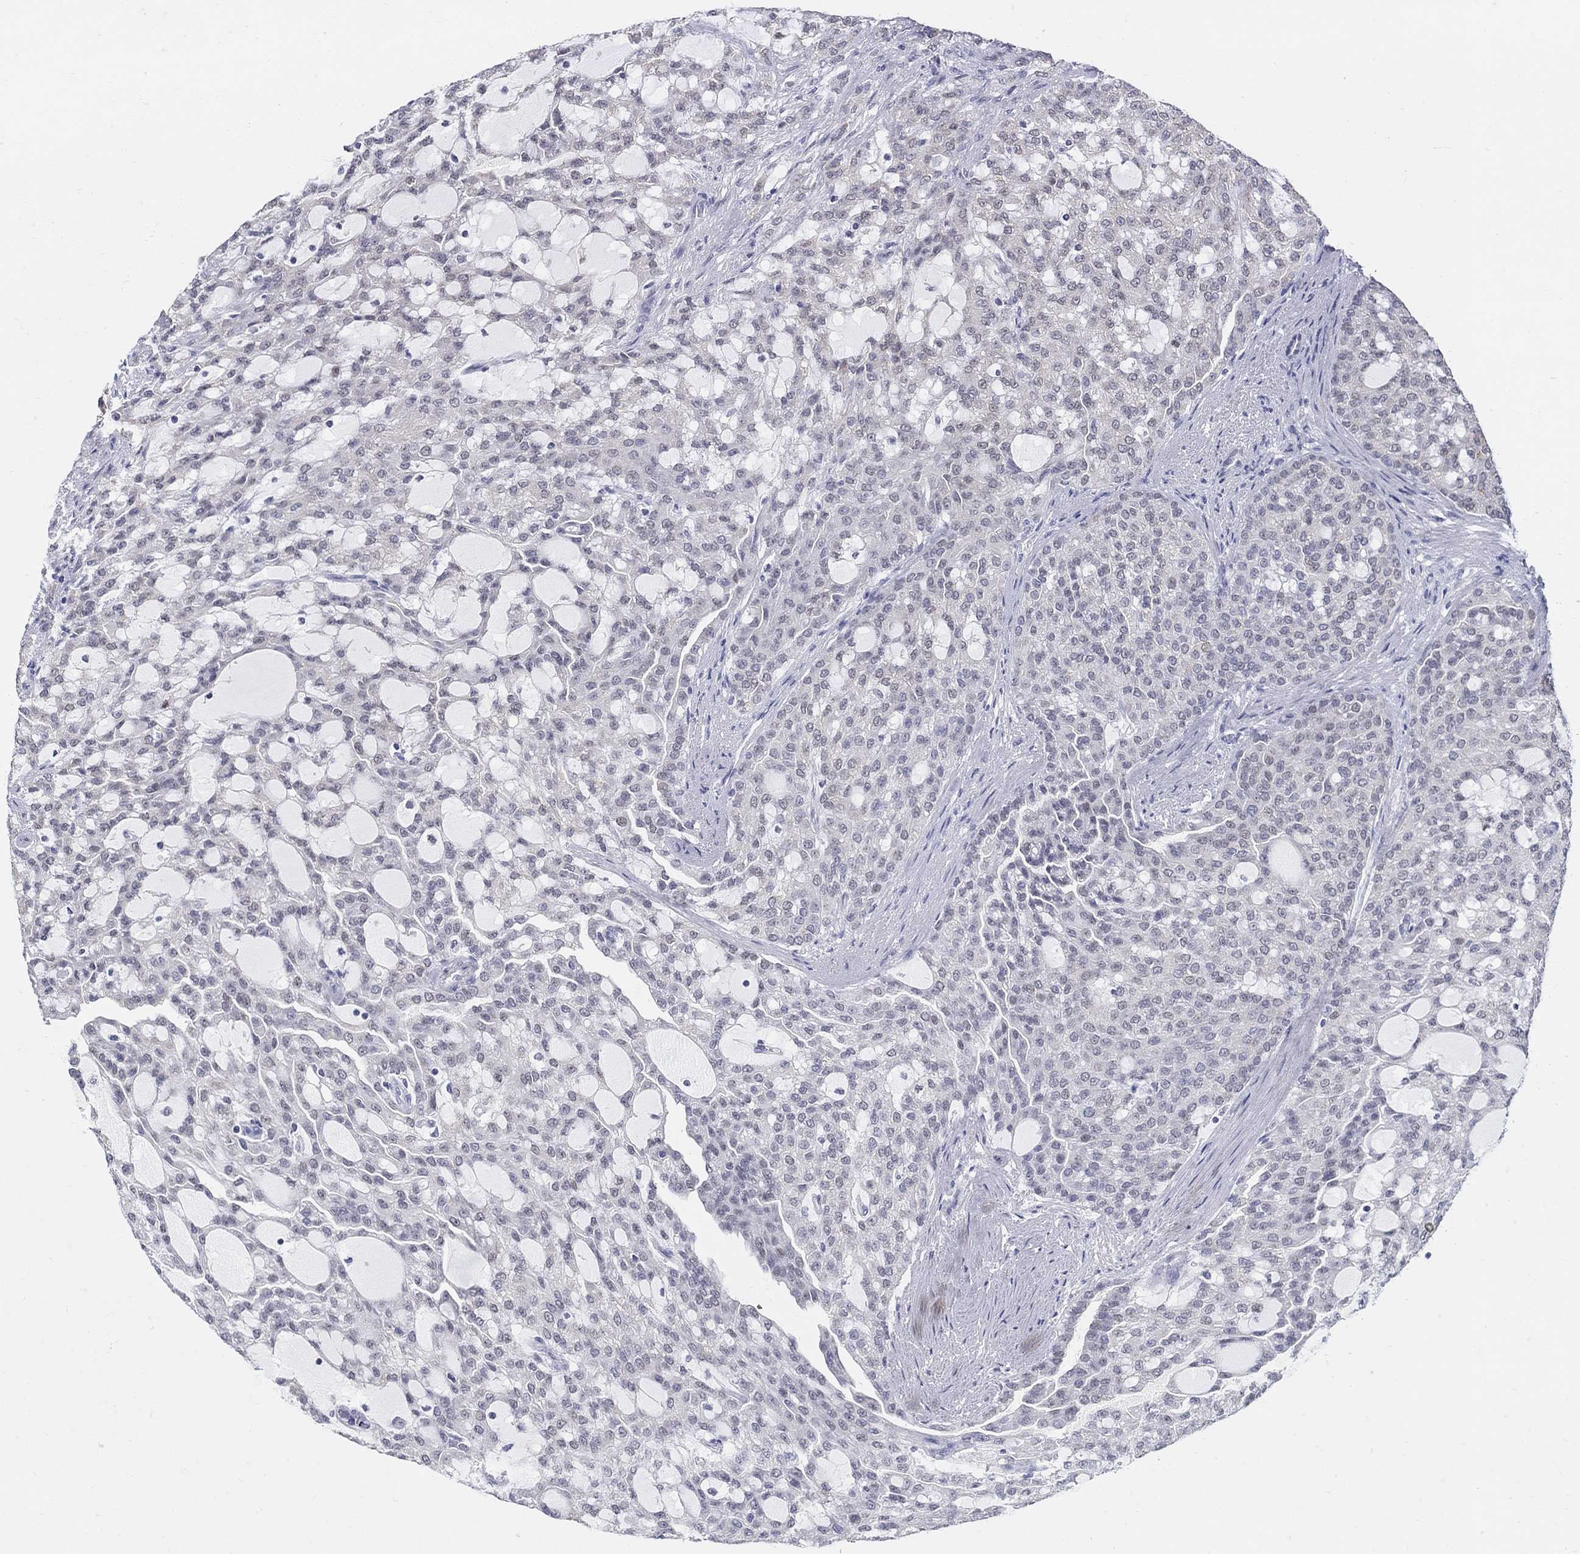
{"staining": {"intensity": "negative", "quantity": "none", "location": "none"}, "tissue": "renal cancer", "cell_type": "Tumor cells", "image_type": "cancer", "snomed": [{"axis": "morphology", "description": "Adenocarcinoma, NOS"}, {"axis": "topography", "description": "Kidney"}], "caption": "There is no significant expression in tumor cells of adenocarcinoma (renal).", "gene": "USP29", "patient": {"sex": "male", "age": 63}}